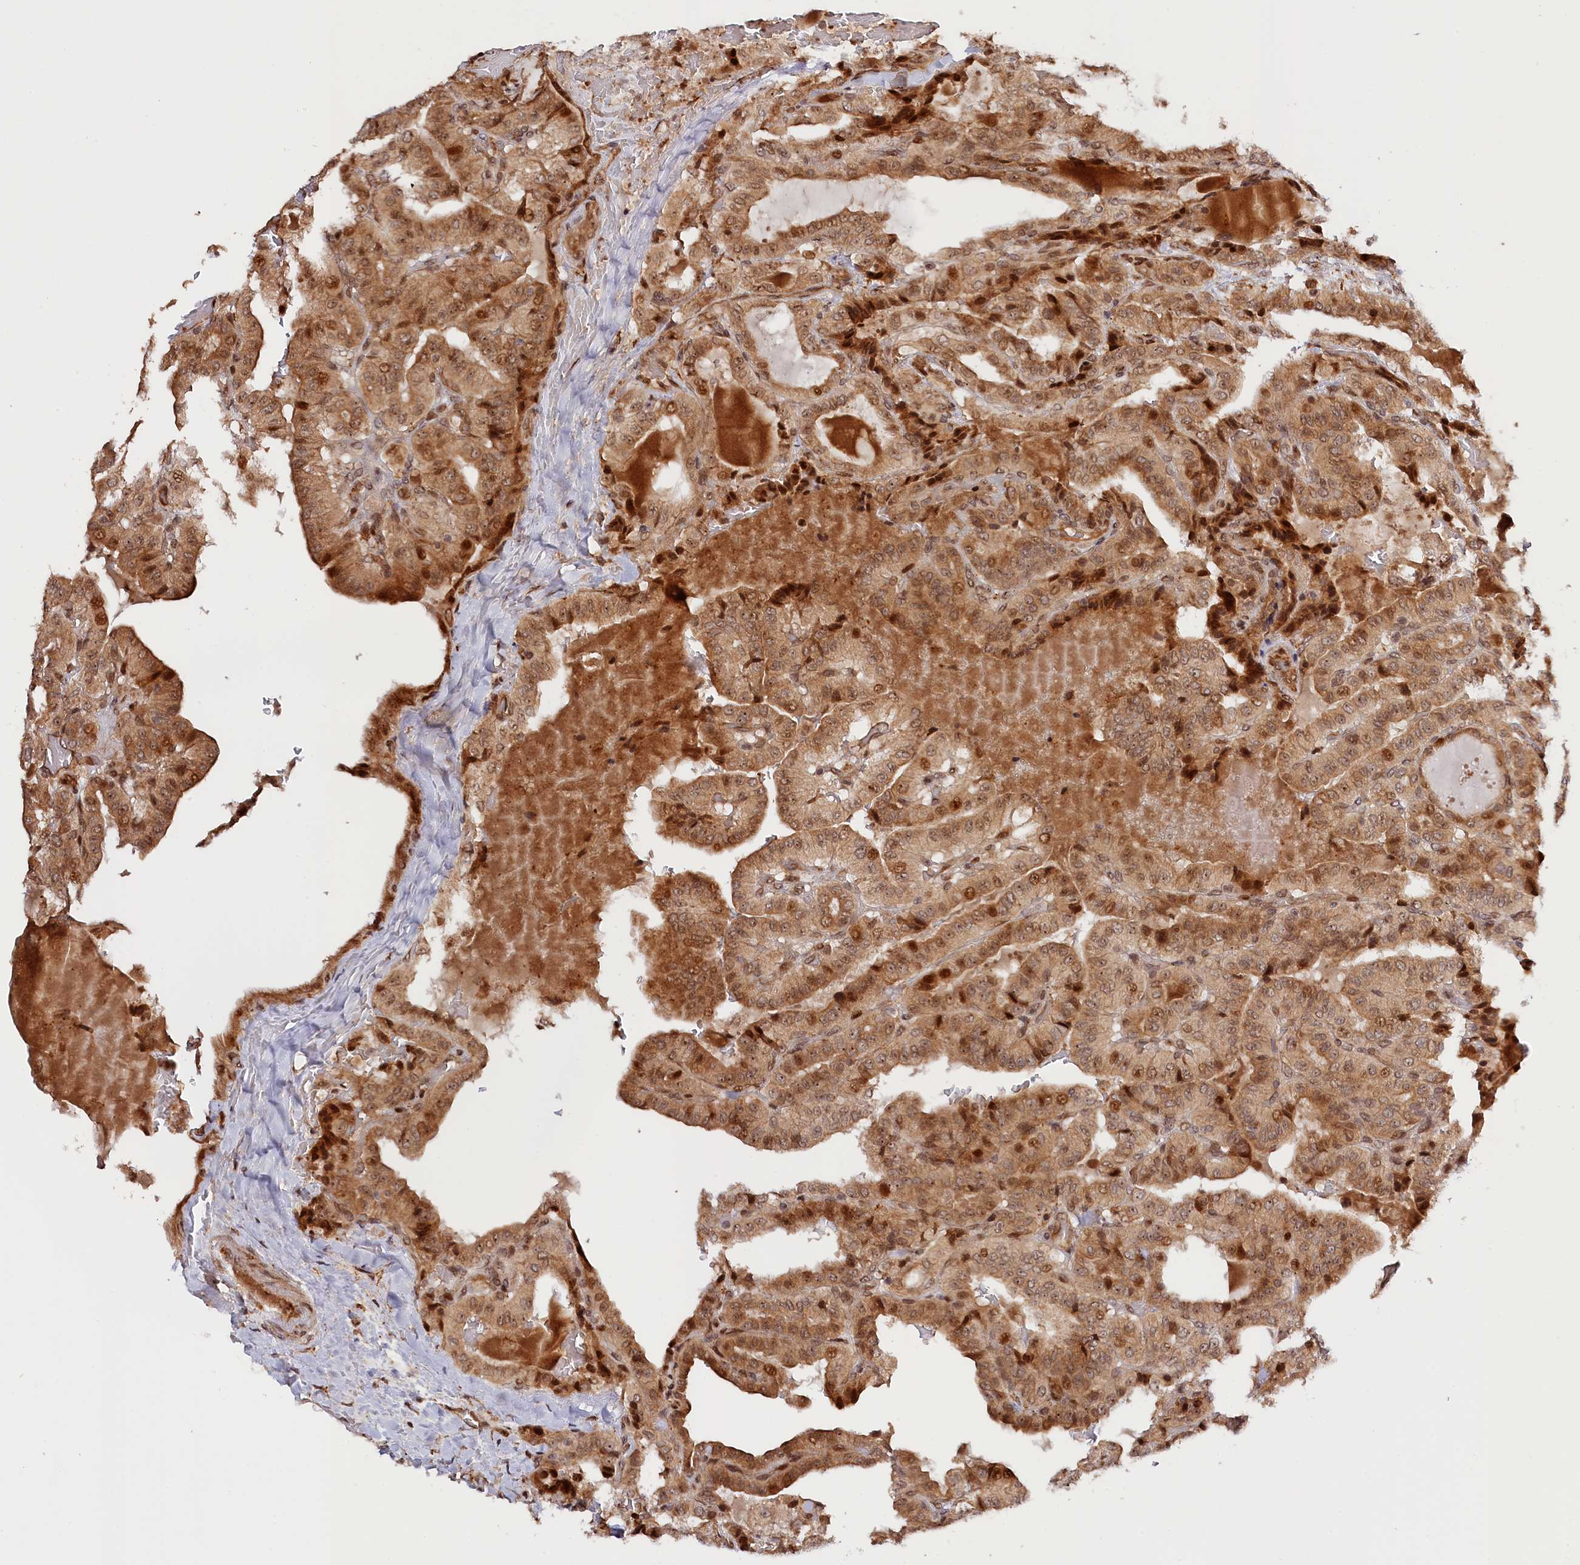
{"staining": {"intensity": "moderate", "quantity": ">75%", "location": "cytoplasmic/membranous,nuclear"}, "tissue": "thyroid cancer", "cell_type": "Tumor cells", "image_type": "cancer", "snomed": [{"axis": "morphology", "description": "Papillary adenocarcinoma, NOS"}, {"axis": "topography", "description": "Thyroid gland"}], "caption": "Tumor cells reveal medium levels of moderate cytoplasmic/membranous and nuclear positivity in about >75% of cells in human thyroid papillary adenocarcinoma.", "gene": "ANKRD24", "patient": {"sex": "male", "age": 77}}